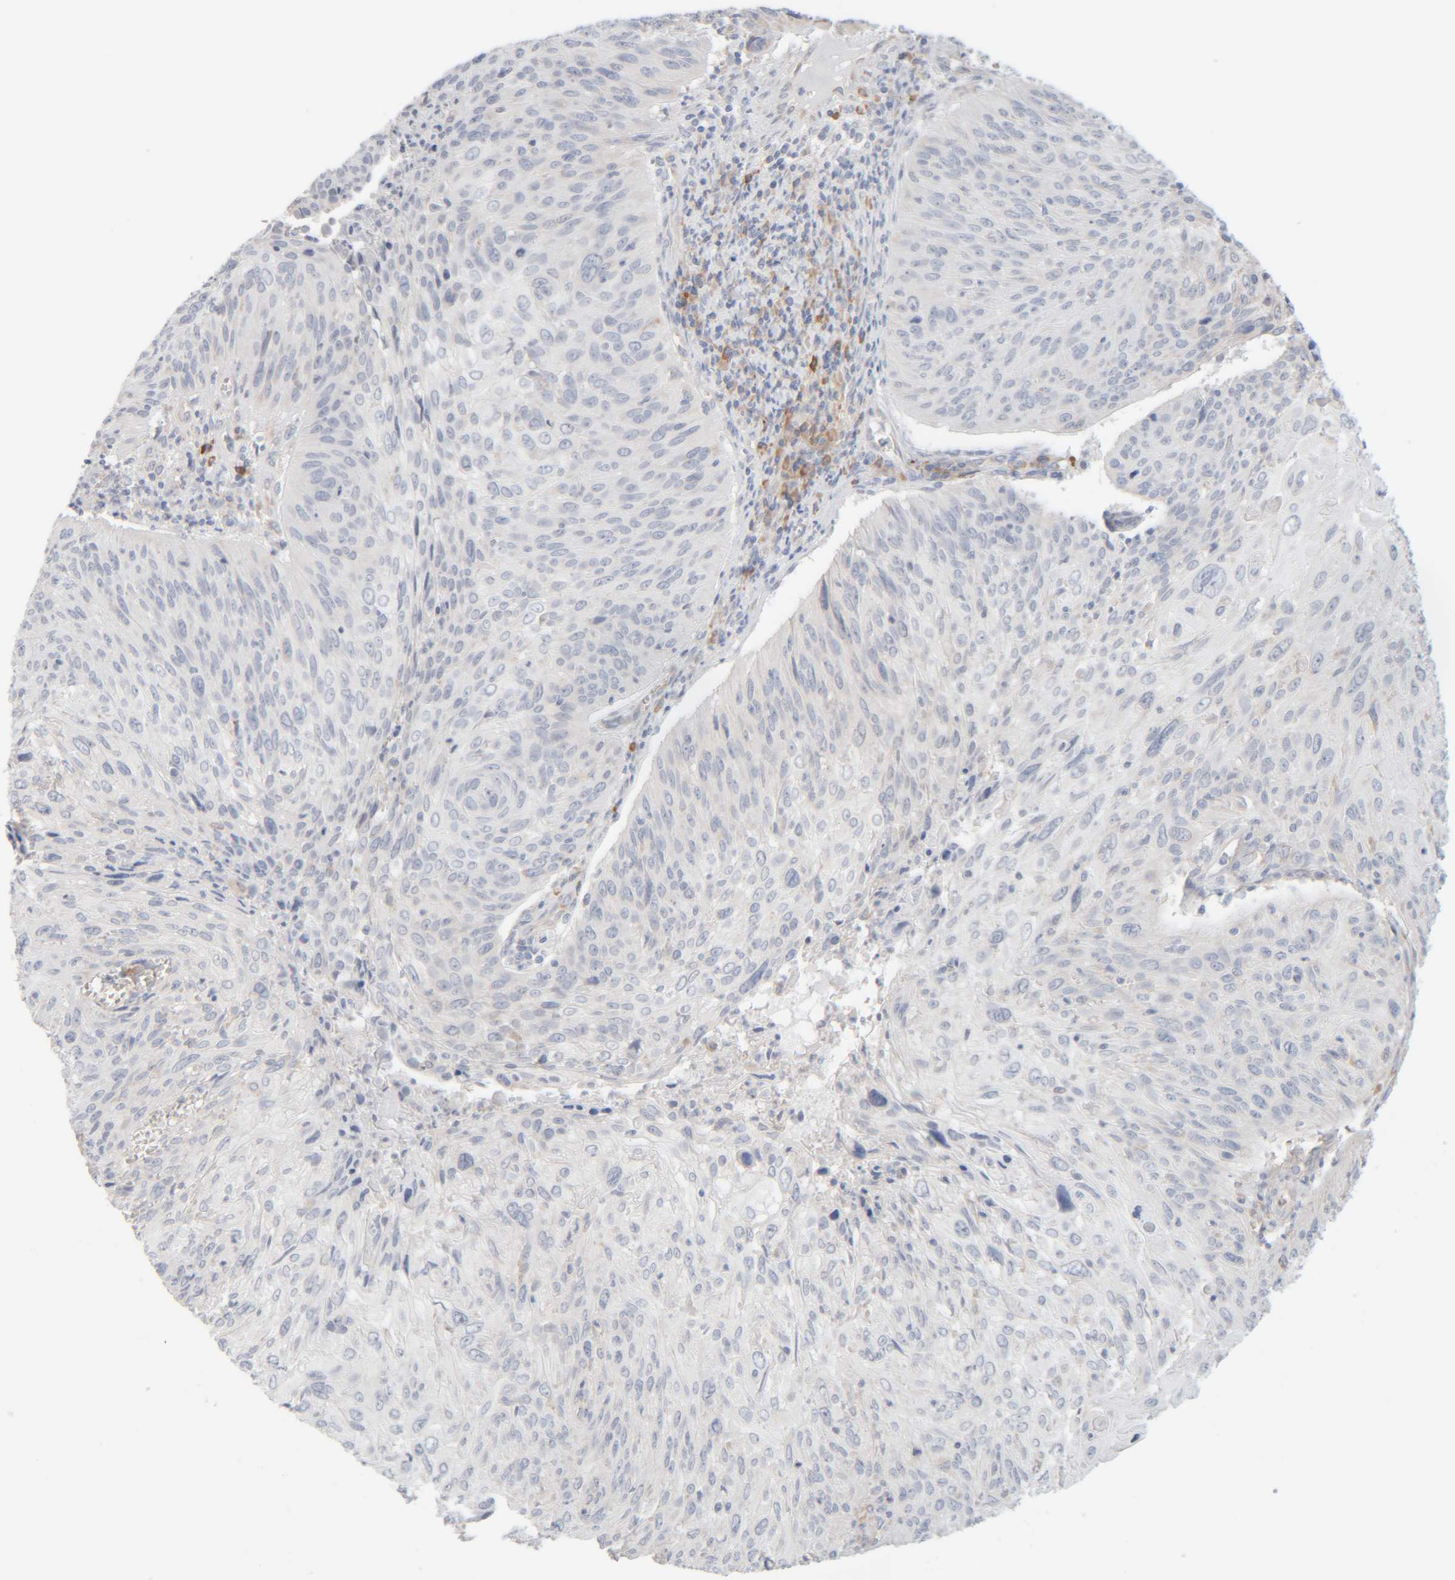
{"staining": {"intensity": "negative", "quantity": "none", "location": "none"}, "tissue": "cervical cancer", "cell_type": "Tumor cells", "image_type": "cancer", "snomed": [{"axis": "morphology", "description": "Squamous cell carcinoma, NOS"}, {"axis": "topography", "description": "Cervix"}], "caption": "Micrograph shows no significant protein staining in tumor cells of cervical cancer (squamous cell carcinoma). Nuclei are stained in blue.", "gene": "RIDA", "patient": {"sex": "female", "age": 51}}